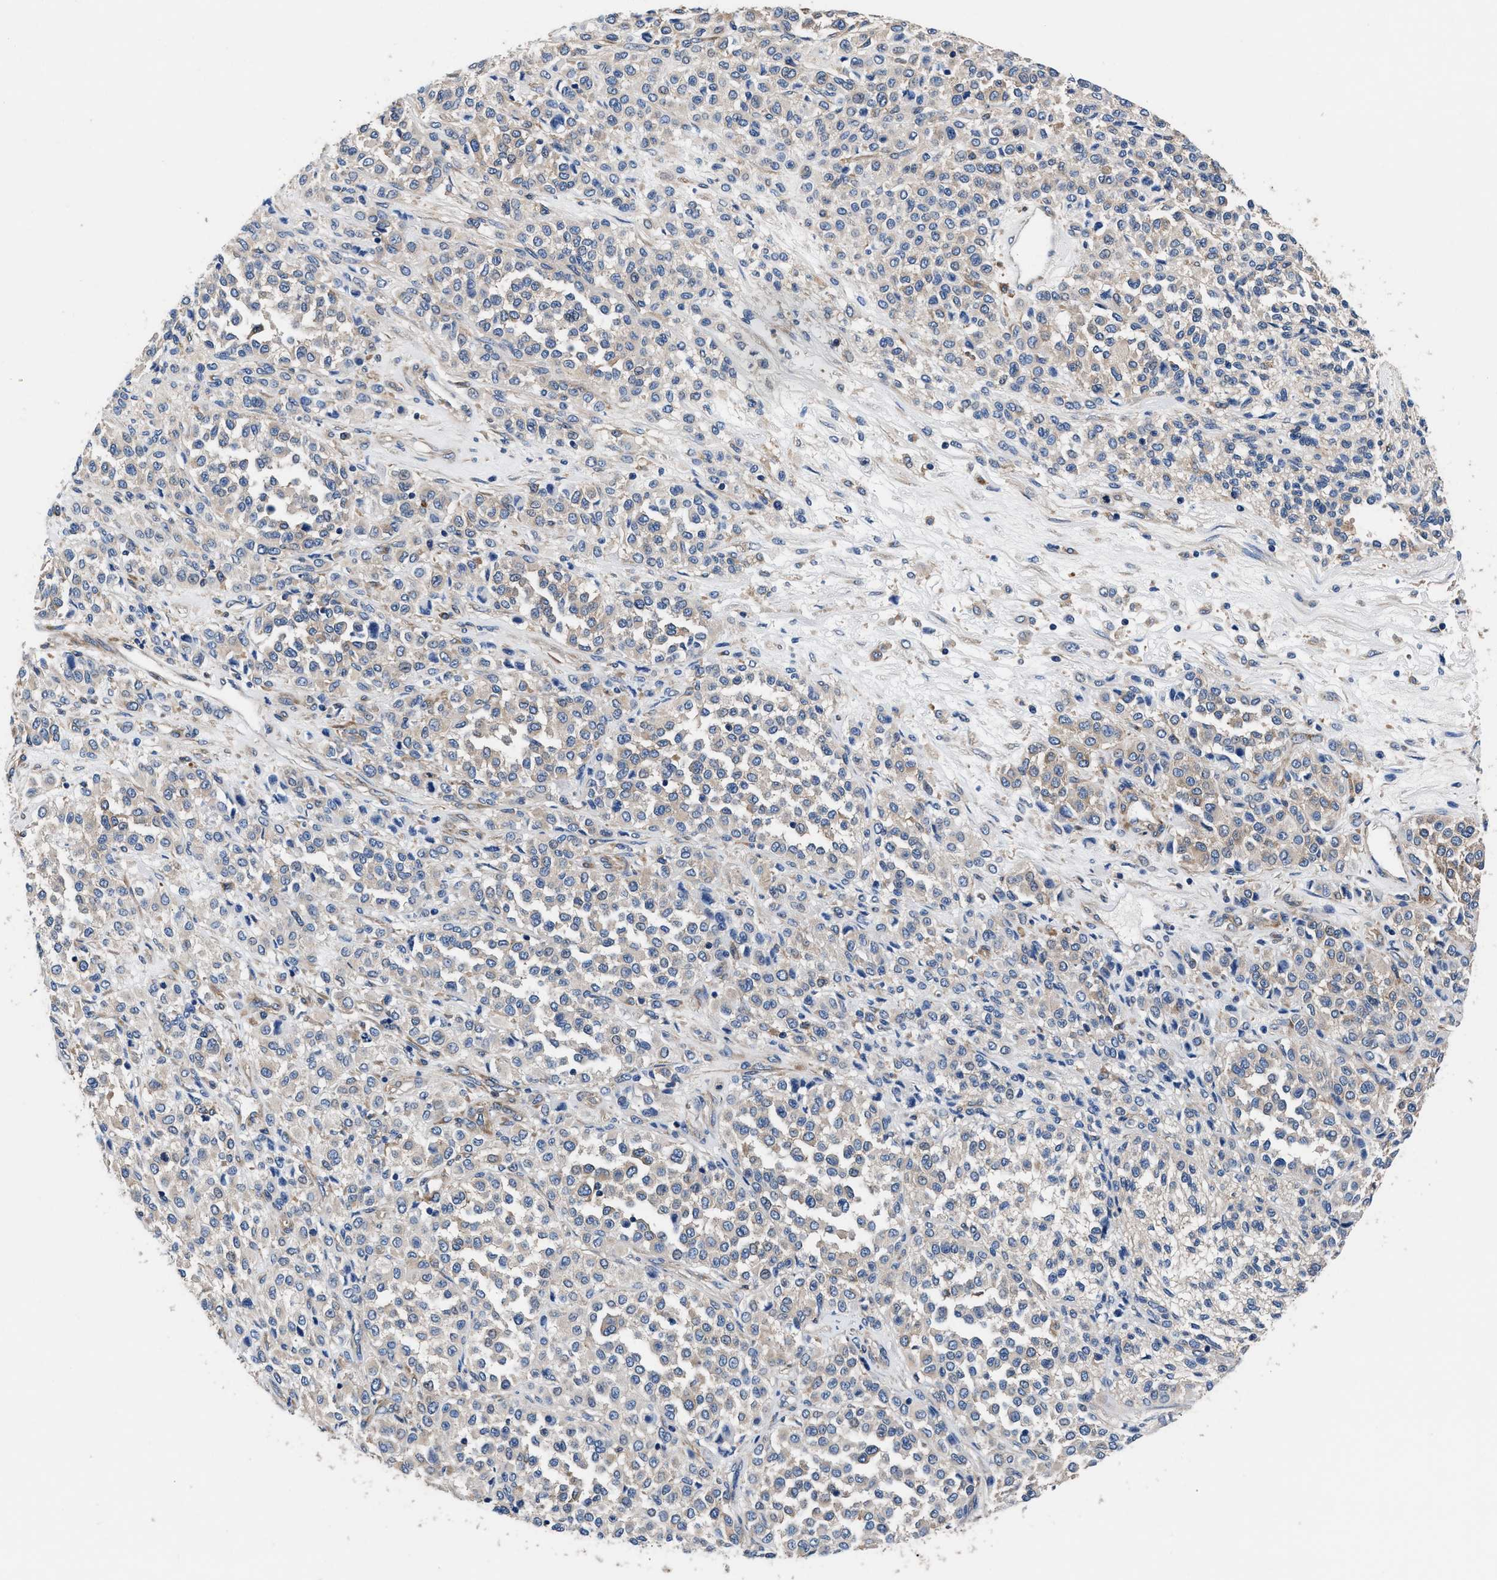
{"staining": {"intensity": "negative", "quantity": "none", "location": "none"}, "tissue": "melanoma", "cell_type": "Tumor cells", "image_type": "cancer", "snomed": [{"axis": "morphology", "description": "Malignant melanoma, Metastatic site"}, {"axis": "topography", "description": "Pancreas"}], "caption": "High magnification brightfield microscopy of melanoma stained with DAB (3,3'-diaminobenzidine) (brown) and counterstained with hematoxylin (blue): tumor cells show no significant expression.", "gene": "SH3GL1", "patient": {"sex": "female", "age": 30}}